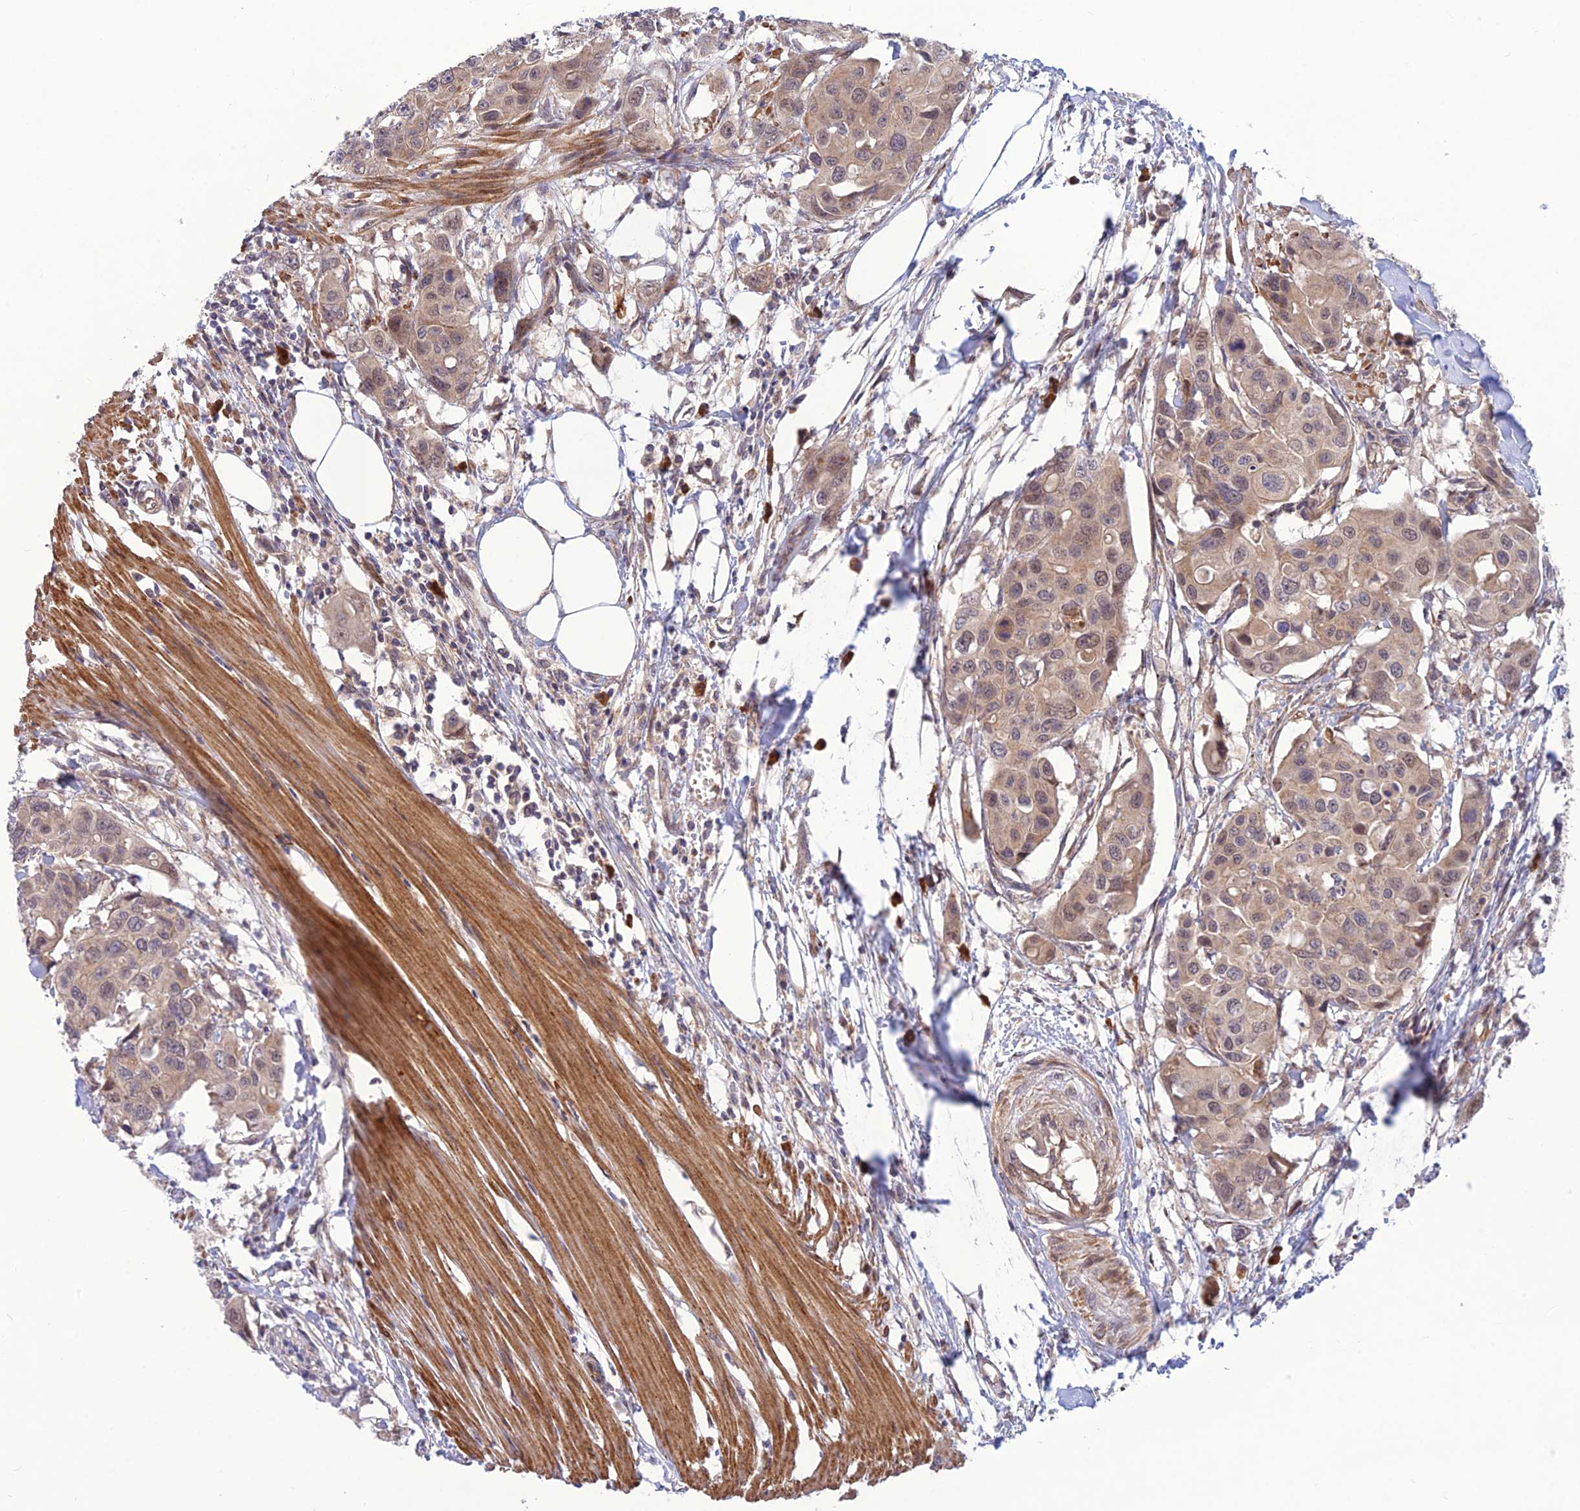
{"staining": {"intensity": "weak", "quantity": "25%-75%", "location": "cytoplasmic/membranous,nuclear"}, "tissue": "colorectal cancer", "cell_type": "Tumor cells", "image_type": "cancer", "snomed": [{"axis": "morphology", "description": "Adenocarcinoma, NOS"}, {"axis": "topography", "description": "Colon"}], "caption": "Immunohistochemistry photomicrograph of neoplastic tissue: human colorectal cancer (adenocarcinoma) stained using IHC exhibits low levels of weak protein expression localized specifically in the cytoplasmic/membranous and nuclear of tumor cells, appearing as a cytoplasmic/membranous and nuclear brown color.", "gene": "UROS", "patient": {"sex": "male", "age": 77}}